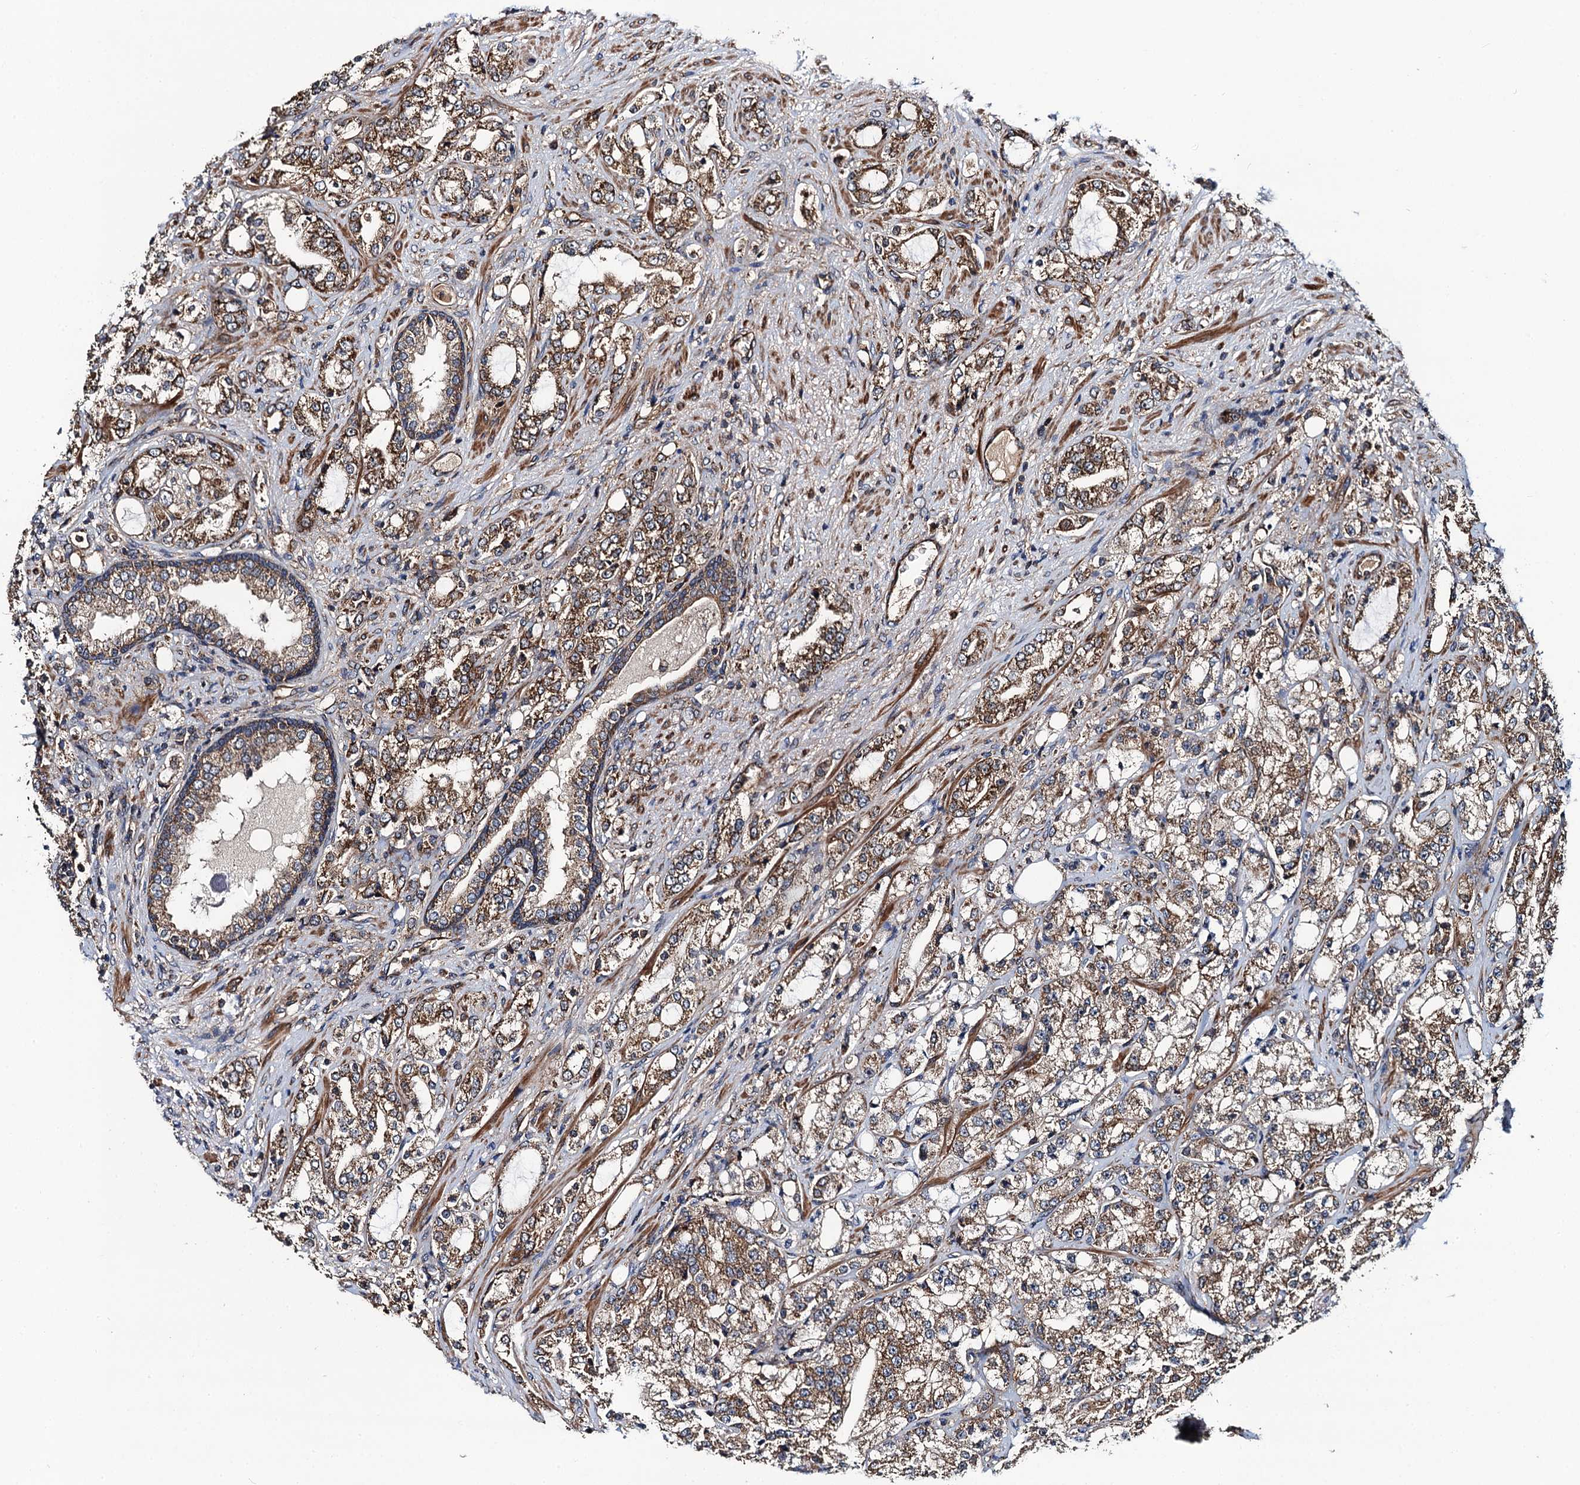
{"staining": {"intensity": "strong", "quantity": ">75%", "location": "cytoplasmic/membranous"}, "tissue": "prostate cancer", "cell_type": "Tumor cells", "image_type": "cancer", "snomed": [{"axis": "morphology", "description": "Adenocarcinoma, High grade"}, {"axis": "topography", "description": "Prostate"}], "caption": "A histopathology image of human prostate adenocarcinoma (high-grade) stained for a protein shows strong cytoplasmic/membranous brown staining in tumor cells.", "gene": "NEK1", "patient": {"sex": "male", "age": 64}}